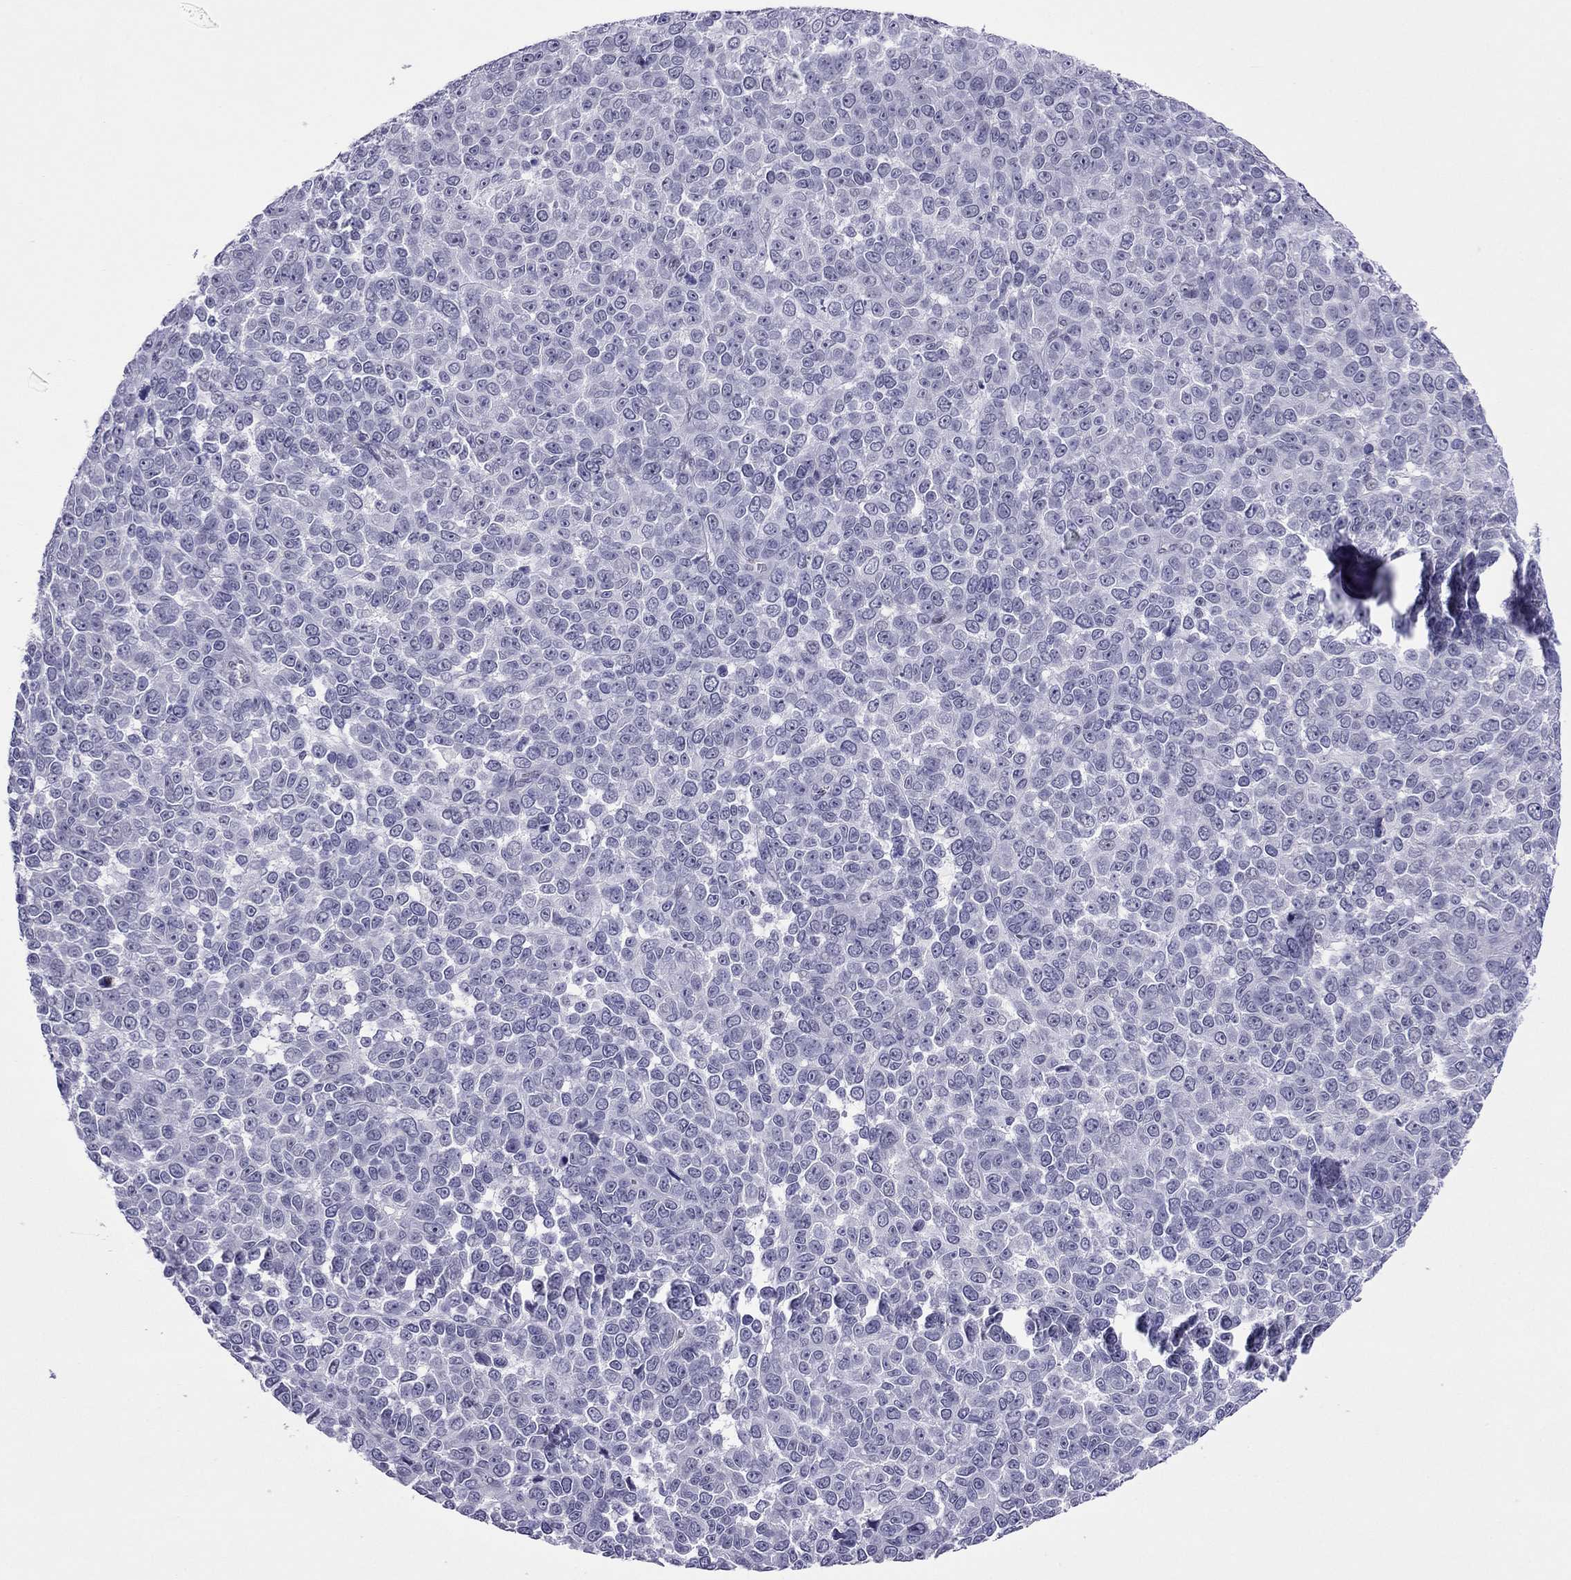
{"staining": {"intensity": "negative", "quantity": "none", "location": "none"}, "tissue": "melanoma", "cell_type": "Tumor cells", "image_type": "cancer", "snomed": [{"axis": "morphology", "description": "Malignant melanoma, NOS"}, {"axis": "topography", "description": "Skin"}], "caption": "High magnification brightfield microscopy of melanoma stained with DAB (3,3'-diaminobenzidine) (brown) and counterstained with hematoxylin (blue): tumor cells show no significant expression.", "gene": "ZNF646", "patient": {"sex": "female", "age": 95}}